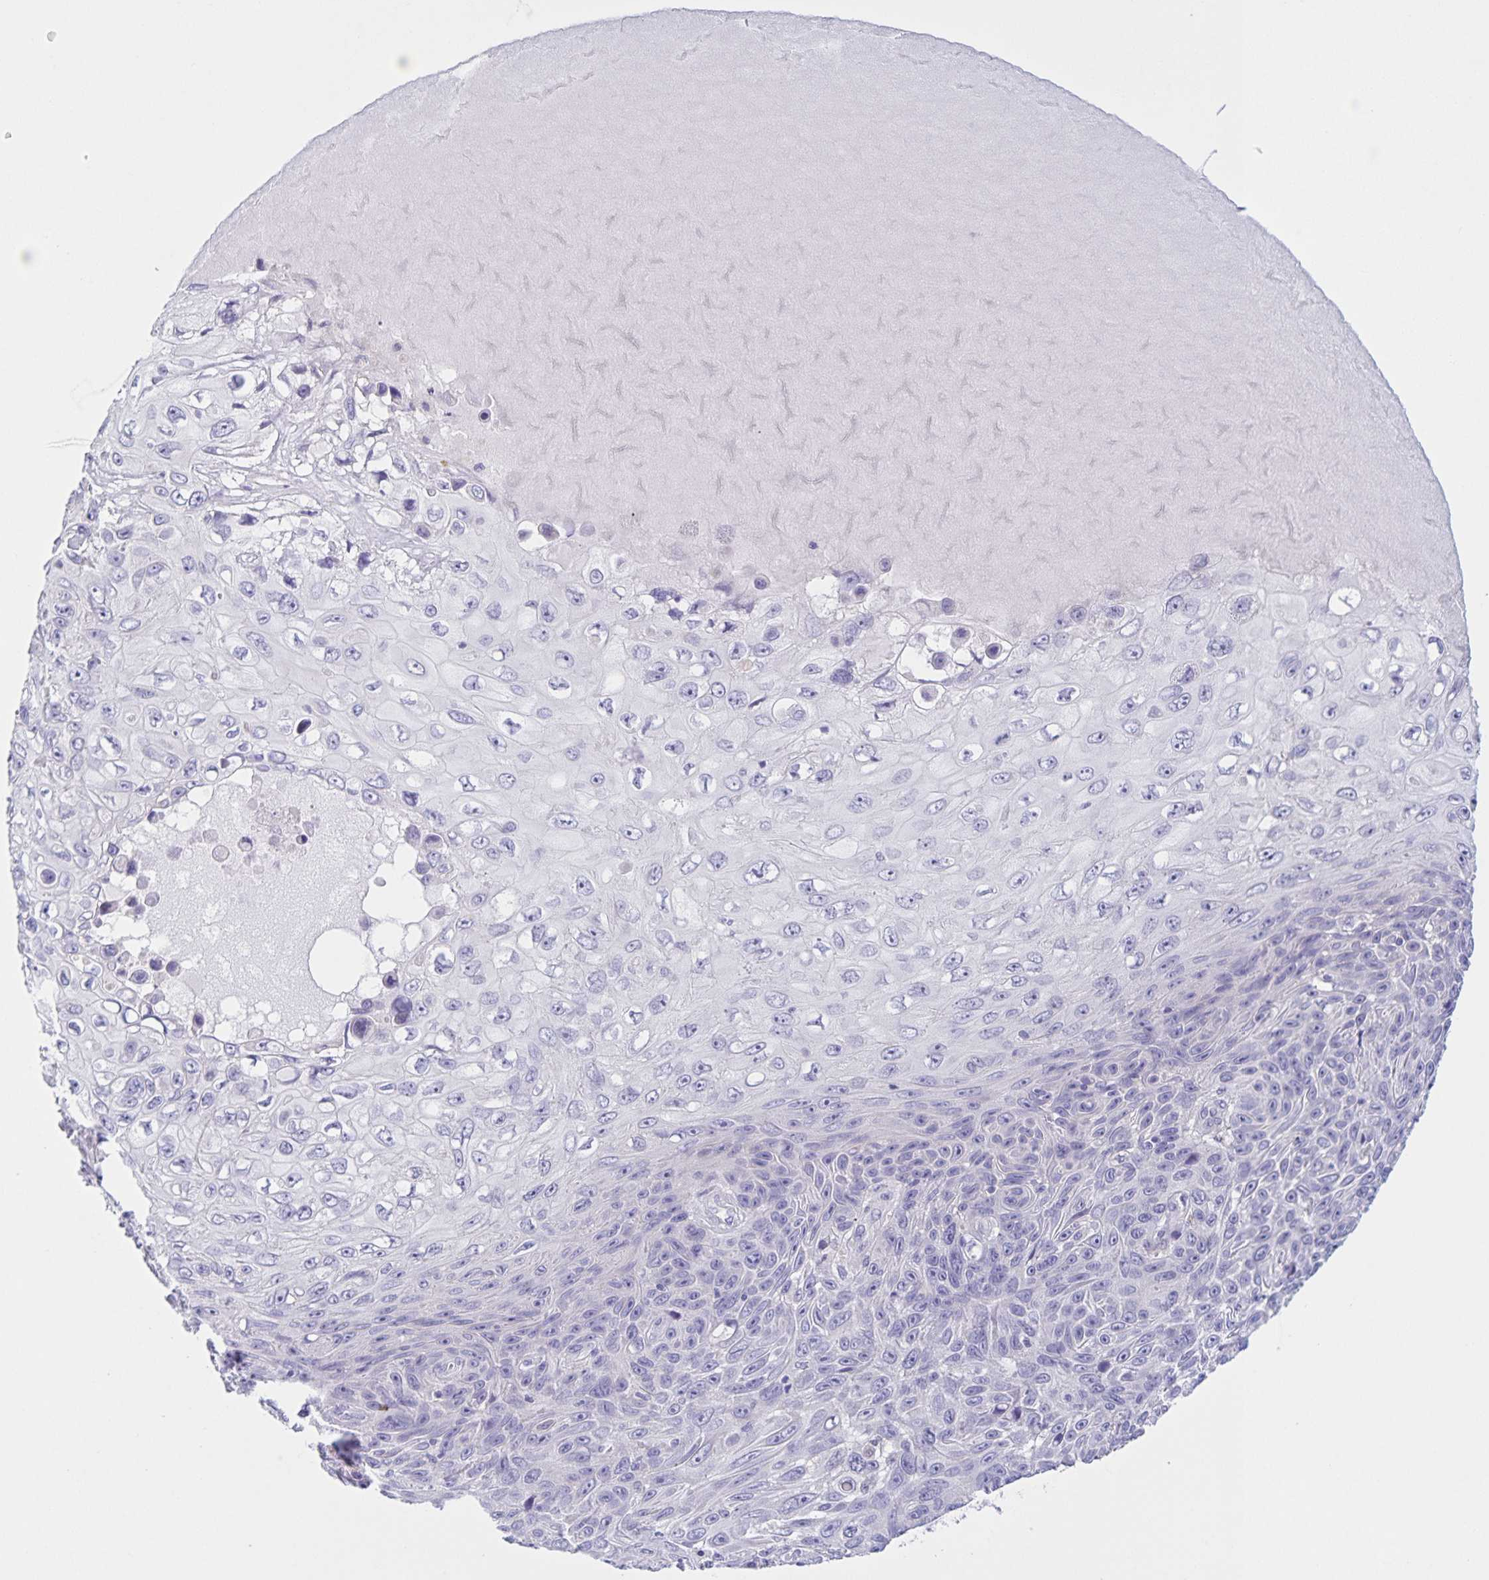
{"staining": {"intensity": "negative", "quantity": "none", "location": "none"}, "tissue": "skin cancer", "cell_type": "Tumor cells", "image_type": "cancer", "snomed": [{"axis": "morphology", "description": "Squamous cell carcinoma, NOS"}, {"axis": "topography", "description": "Skin"}], "caption": "IHC photomicrograph of human skin cancer (squamous cell carcinoma) stained for a protein (brown), which displays no staining in tumor cells.", "gene": "DMGDH", "patient": {"sex": "male", "age": 82}}